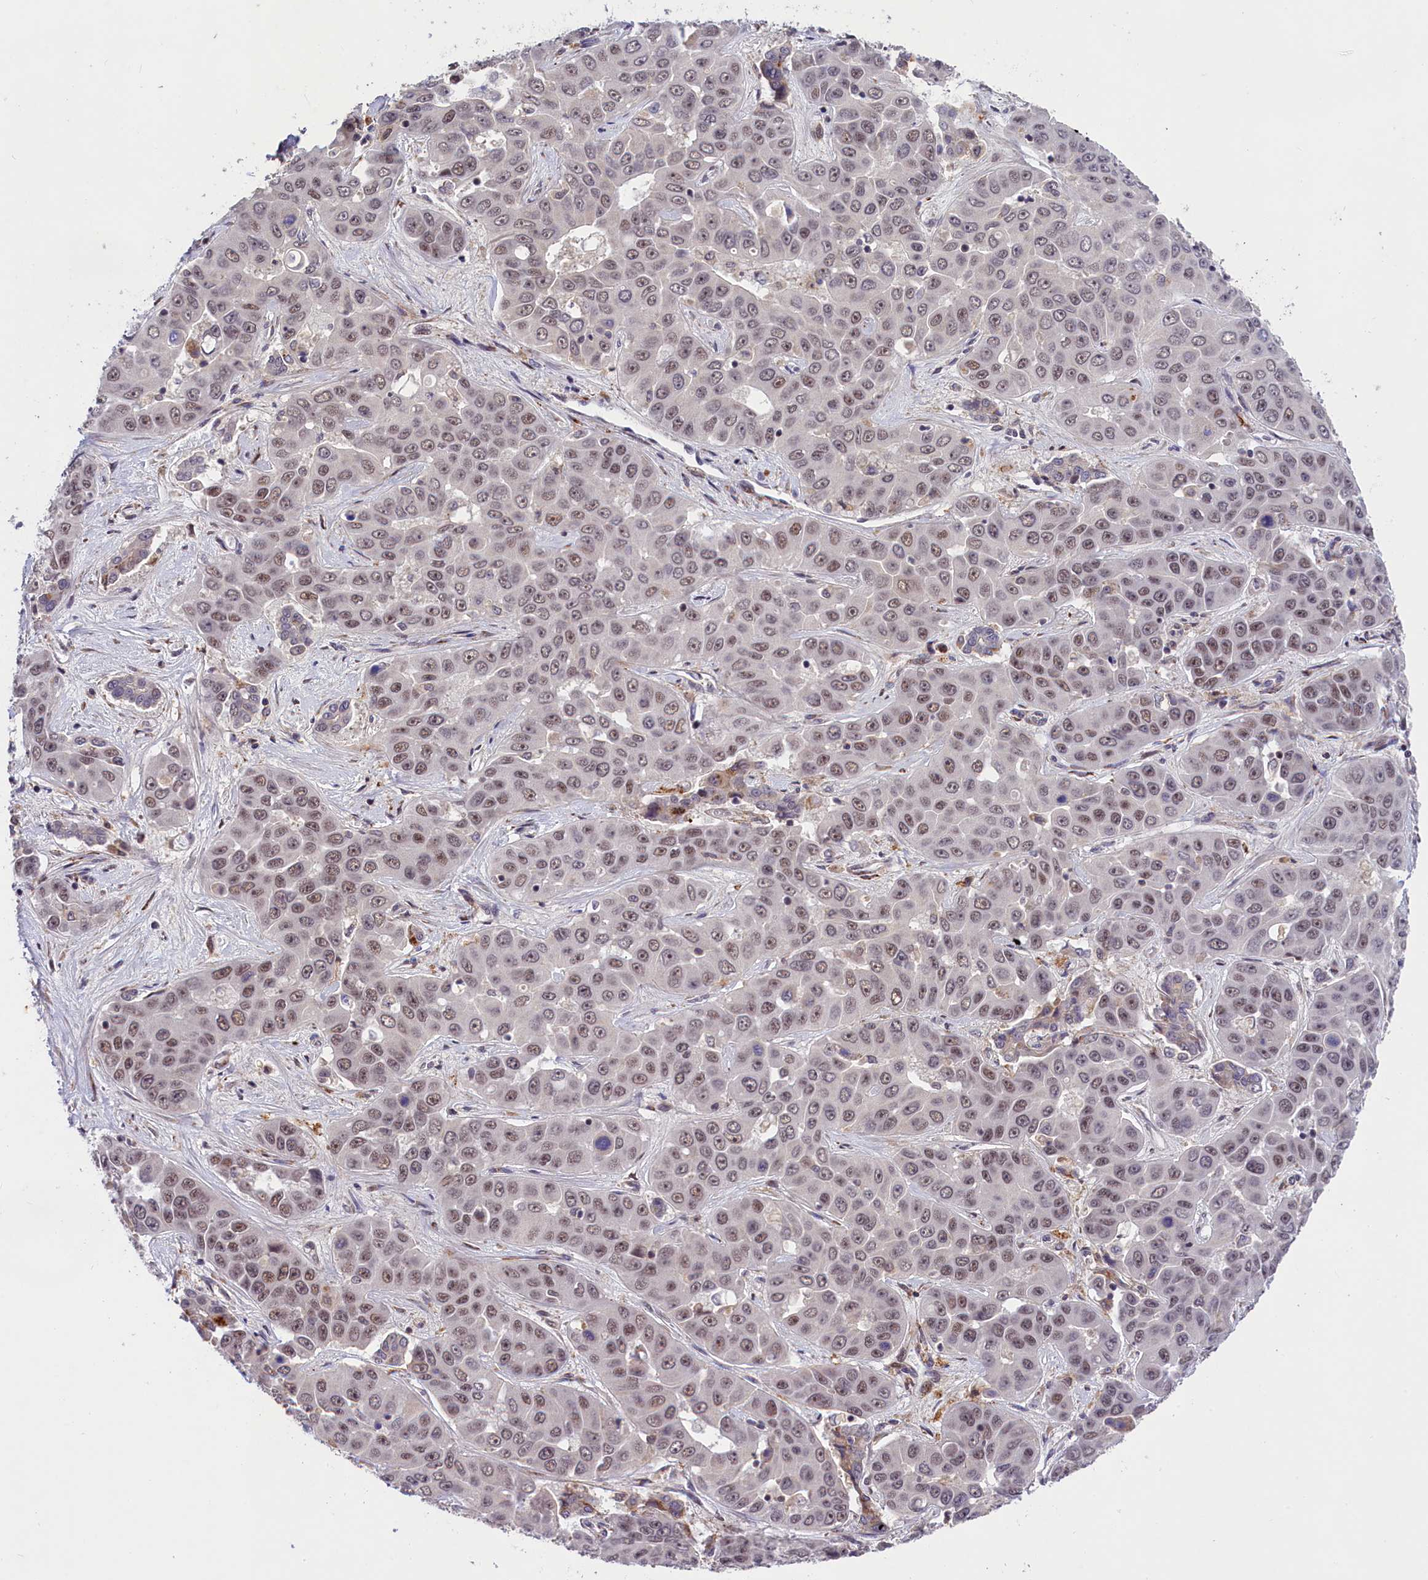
{"staining": {"intensity": "moderate", "quantity": ">75%", "location": "nuclear"}, "tissue": "liver cancer", "cell_type": "Tumor cells", "image_type": "cancer", "snomed": [{"axis": "morphology", "description": "Cholangiocarcinoma"}, {"axis": "topography", "description": "Liver"}], "caption": "There is medium levels of moderate nuclear staining in tumor cells of liver cholangiocarcinoma, as demonstrated by immunohistochemical staining (brown color).", "gene": "FBXO45", "patient": {"sex": "female", "age": 52}}